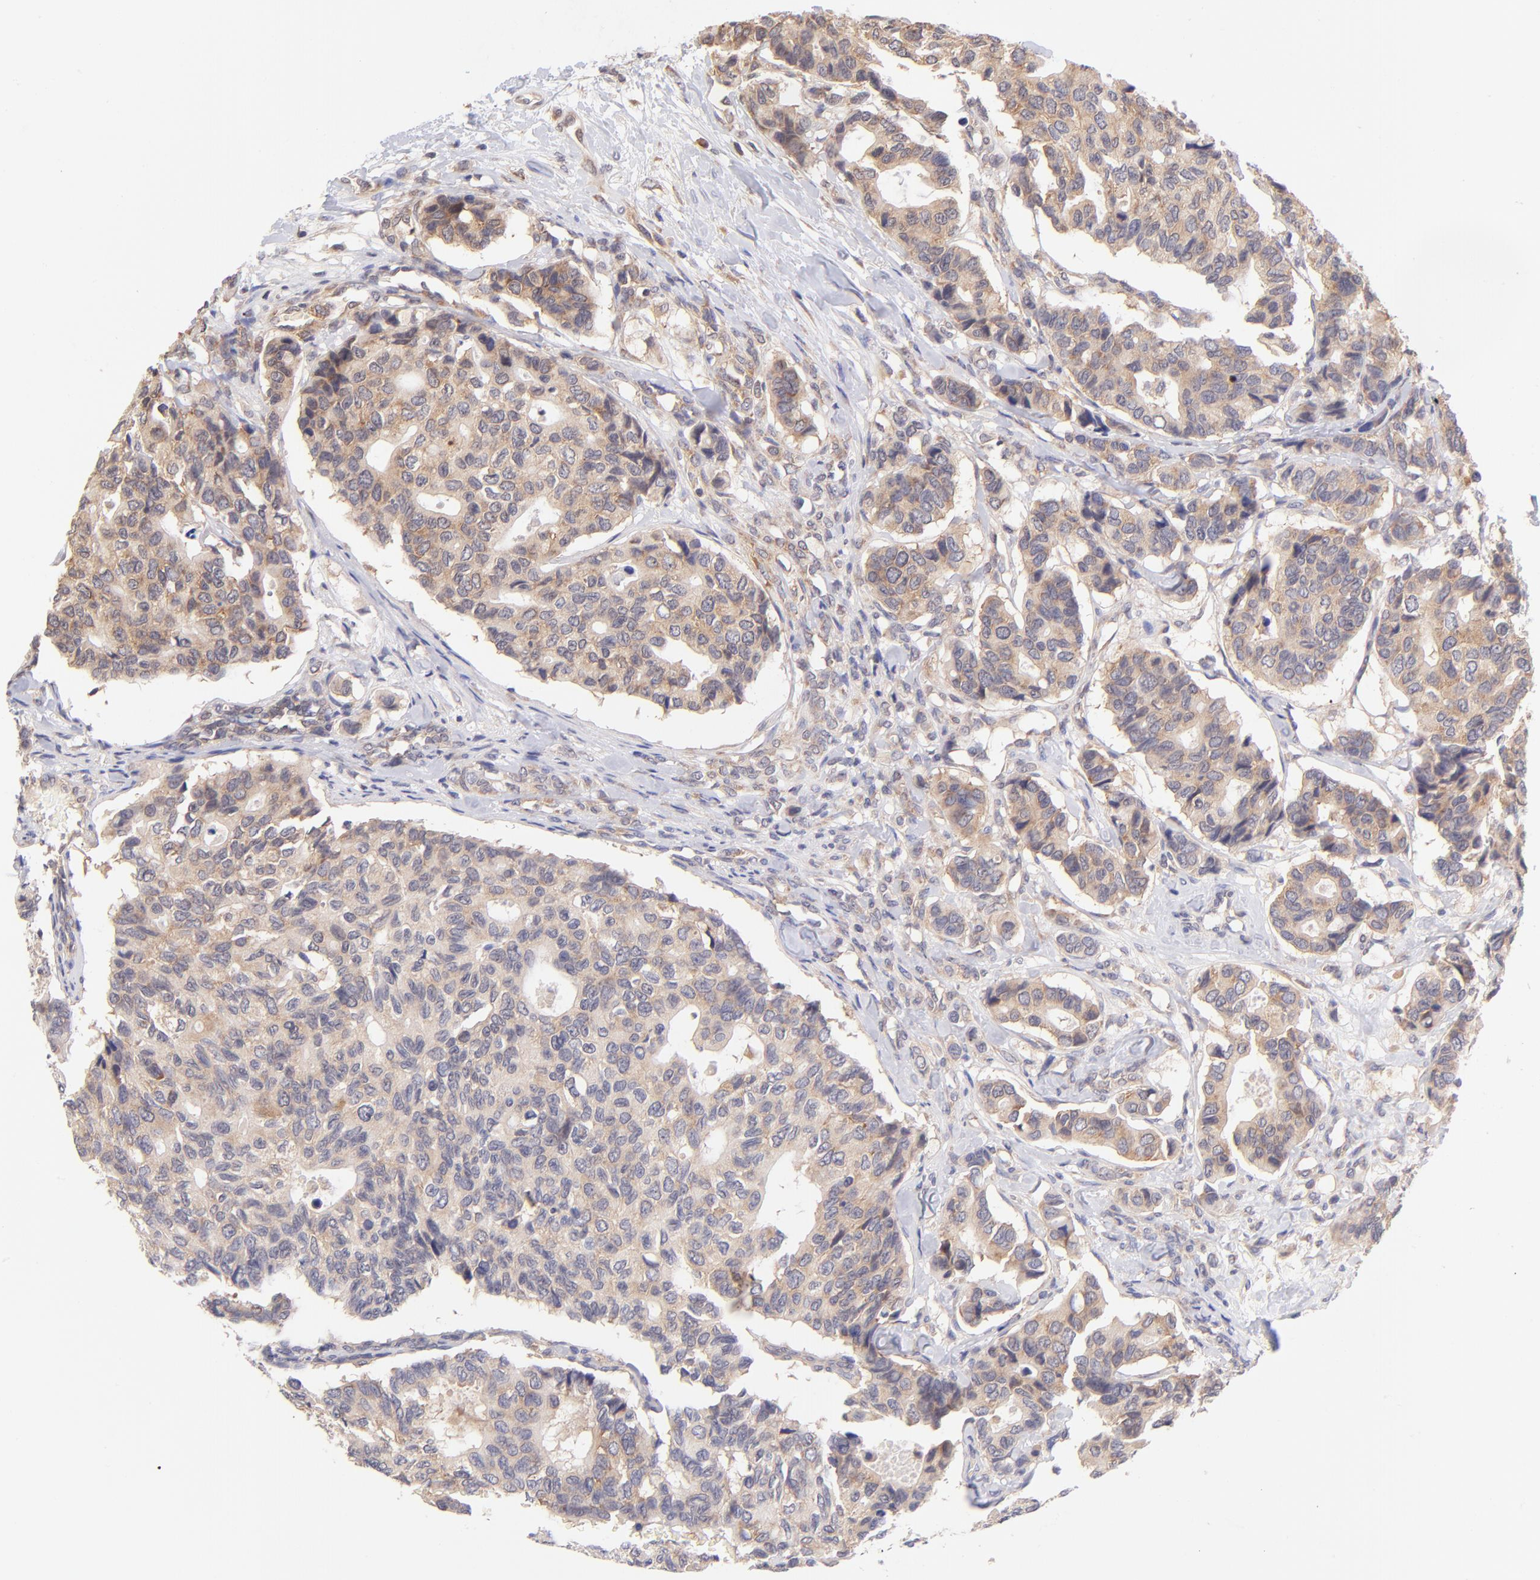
{"staining": {"intensity": "moderate", "quantity": ">75%", "location": "cytoplasmic/membranous"}, "tissue": "breast cancer", "cell_type": "Tumor cells", "image_type": "cancer", "snomed": [{"axis": "morphology", "description": "Duct carcinoma"}, {"axis": "topography", "description": "Breast"}], "caption": "The immunohistochemical stain labels moderate cytoplasmic/membranous positivity in tumor cells of breast invasive ductal carcinoma tissue. Nuclei are stained in blue.", "gene": "RPL11", "patient": {"sex": "female", "age": 69}}